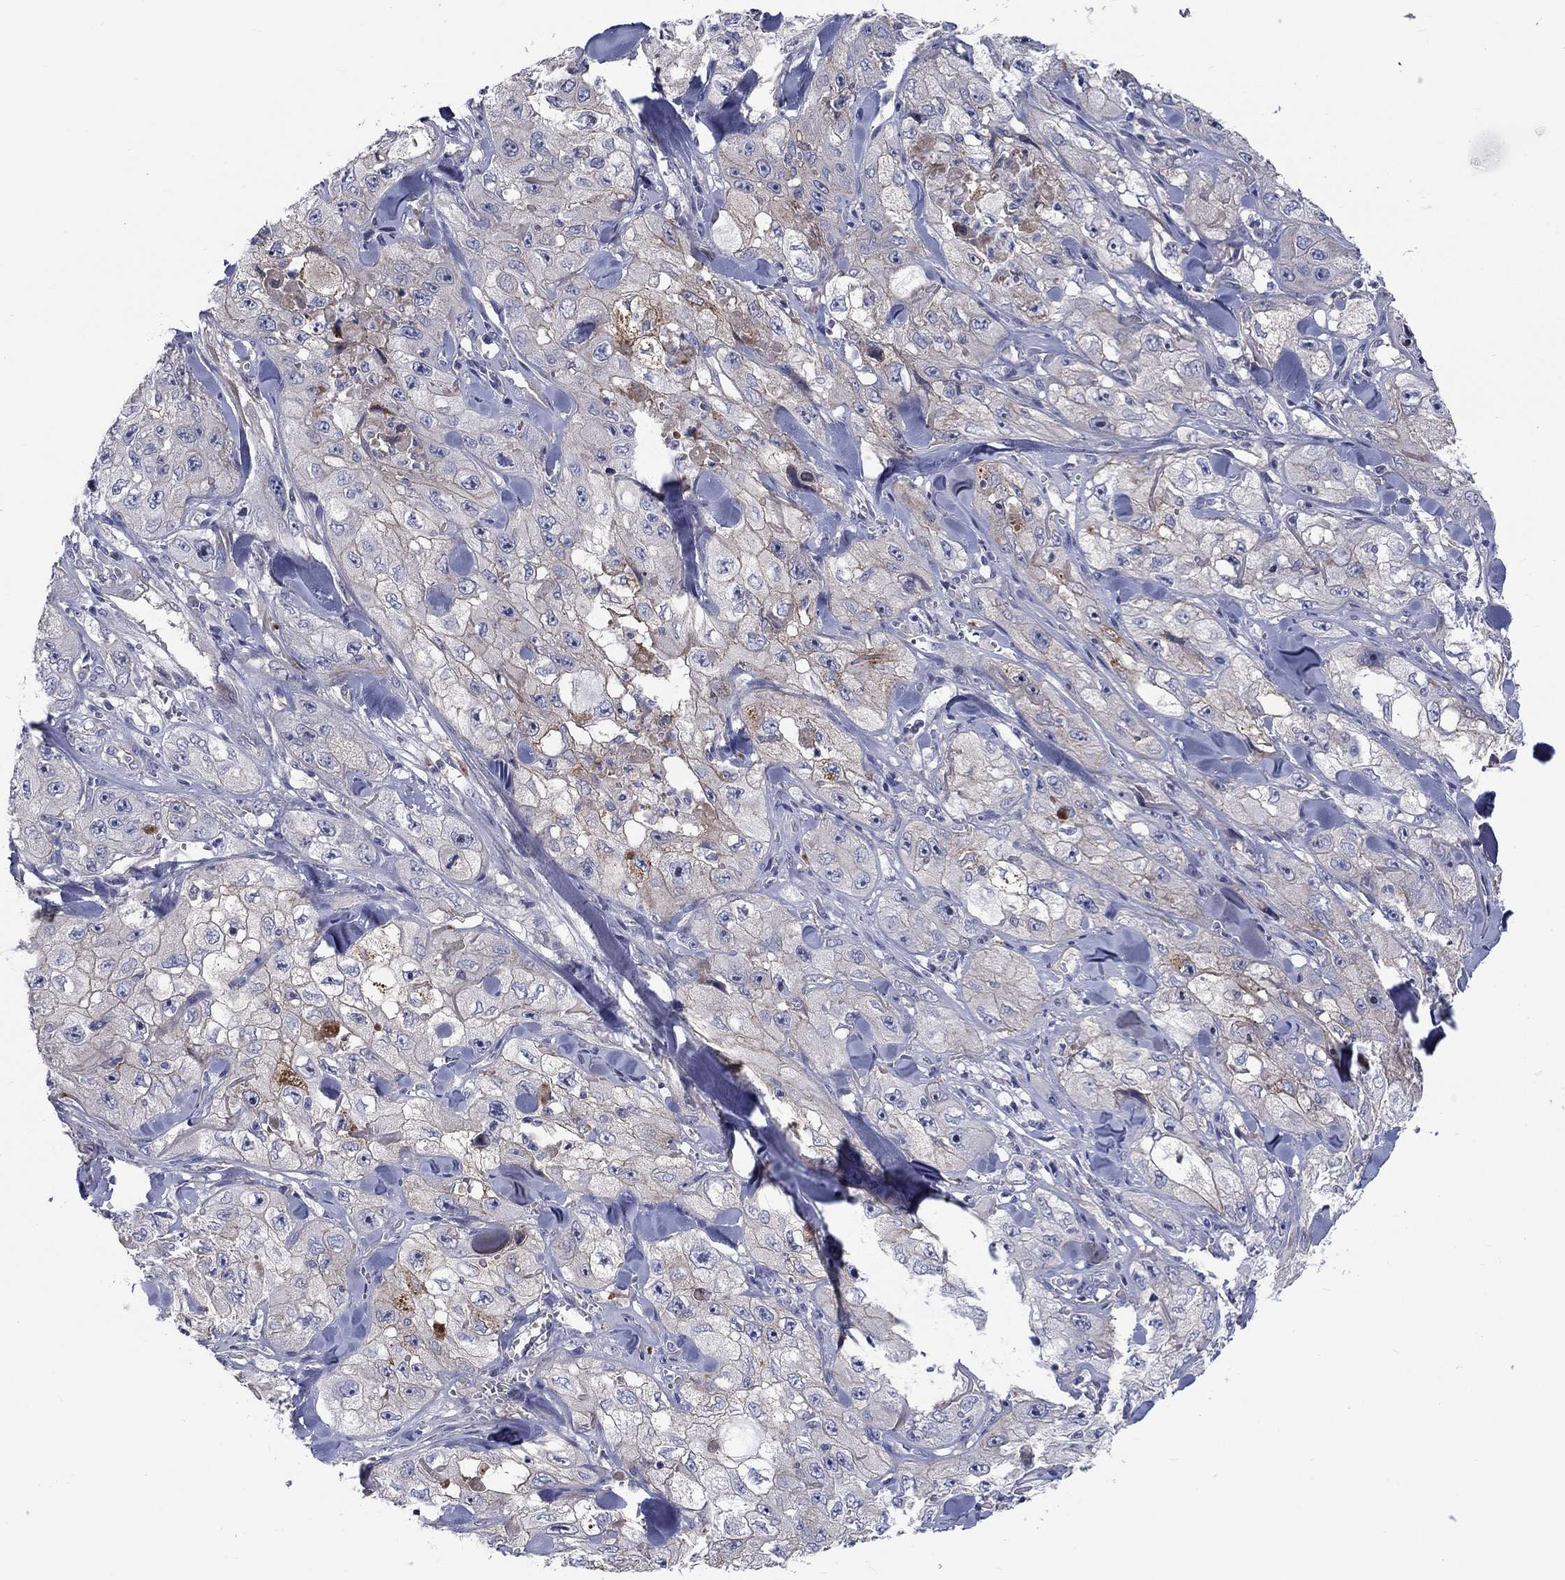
{"staining": {"intensity": "moderate", "quantity": "<25%", "location": "cytoplasmic/membranous"}, "tissue": "skin cancer", "cell_type": "Tumor cells", "image_type": "cancer", "snomed": [{"axis": "morphology", "description": "Squamous cell carcinoma, NOS"}, {"axis": "topography", "description": "Skin"}, {"axis": "topography", "description": "Subcutis"}], "caption": "There is low levels of moderate cytoplasmic/membranous staining in tumor cells of squamous cell carcinoma (skin), as demonstrated by immunohistochemical staining (brown color).", "gene": "SLC1A1", "patient": {"sex": "male", "age": 73}}